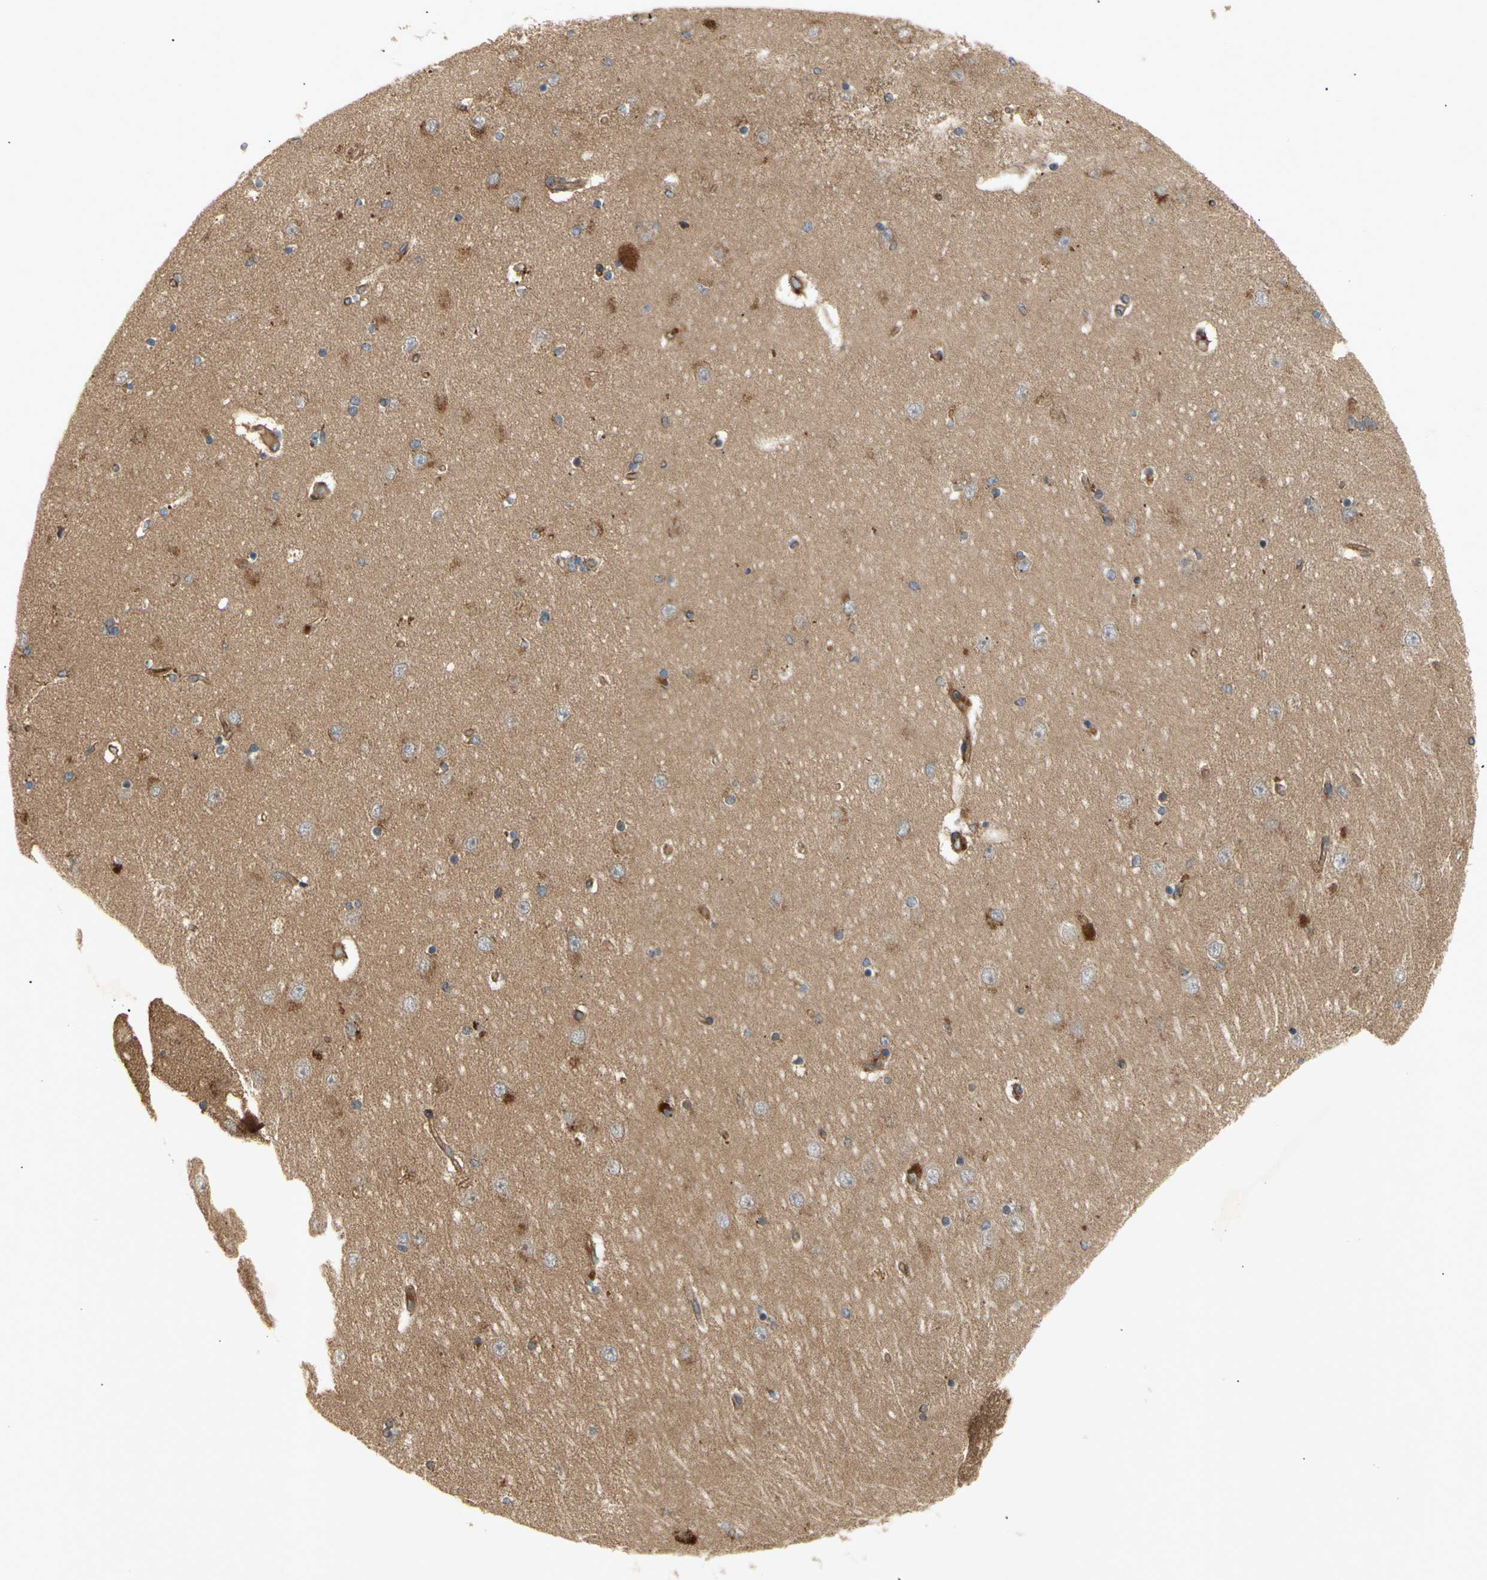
{"staining": {"intensity": "negative", "quantity": "none", "location": "none"}, "tissue": "hippocampus", "cell_type": "Glial cells", "image_type": "normal", "snomed": [{"axis": "morphology", "description": "Normal tissue, NOS"}, {"axis": "topography", "description": "Hippocampus"}], "caption": "Human hippocampus stained for a protein using IHC shows no expression in glial cells.", "gene": "TUBG2", "patient": {"sex": "female", "age": 54}}